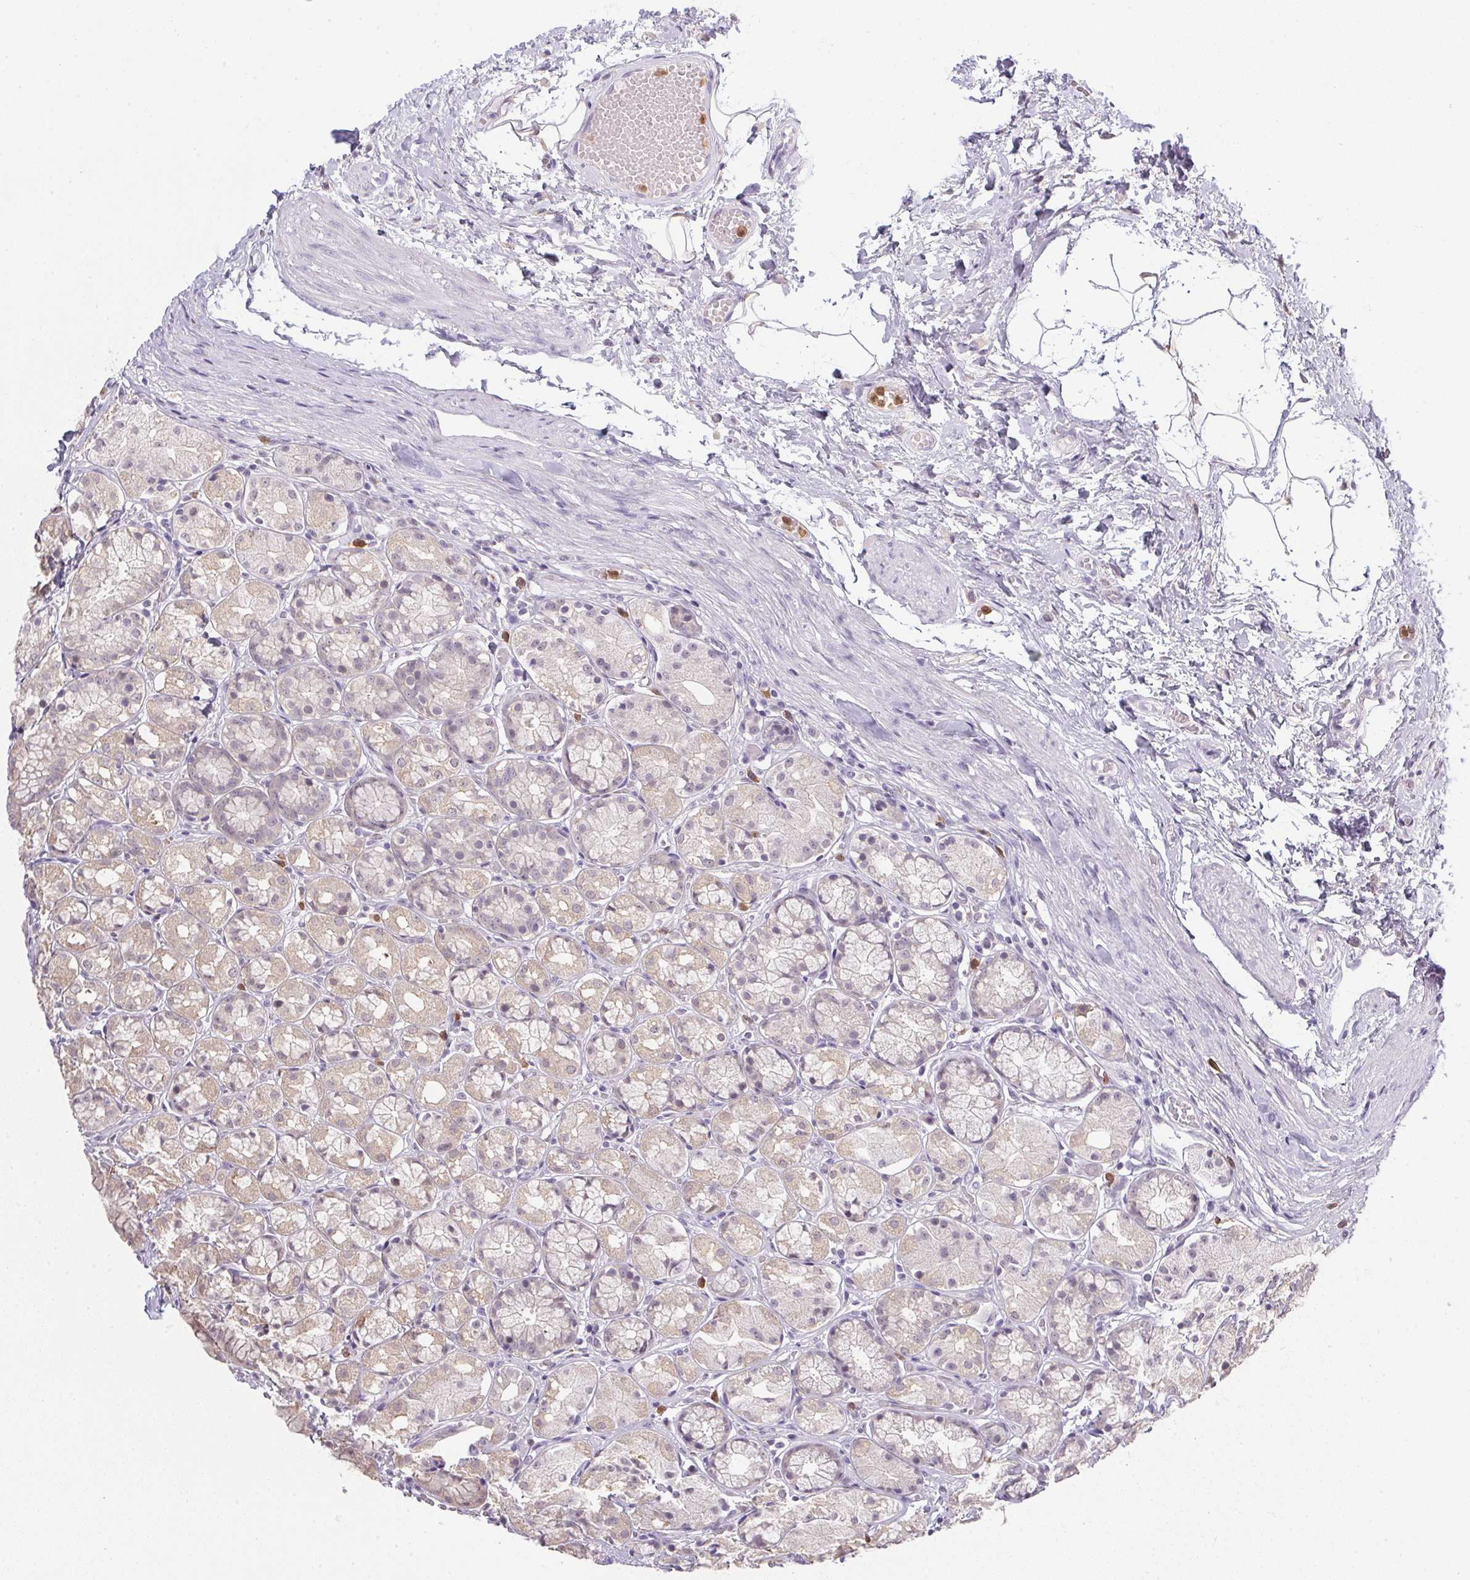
{"staining": {"intensity": "weak", "quantity": "<25%", "location": "cytoplasmic/membranous"}, "tissue": "stomach", "cell_type": "Glandular cells", "image_type": "normal", "snomed": [{"axis": "morphology", "description": "Normal tissue, NOS"}, {"axis": "topography", "description": "Stomach"}], "caption": "The histopathology image reveals no staining of glandular cells in unremarkable stomach.", "gene": "DNAJC5G", "patient": {"sex": "male", "age": 70}}